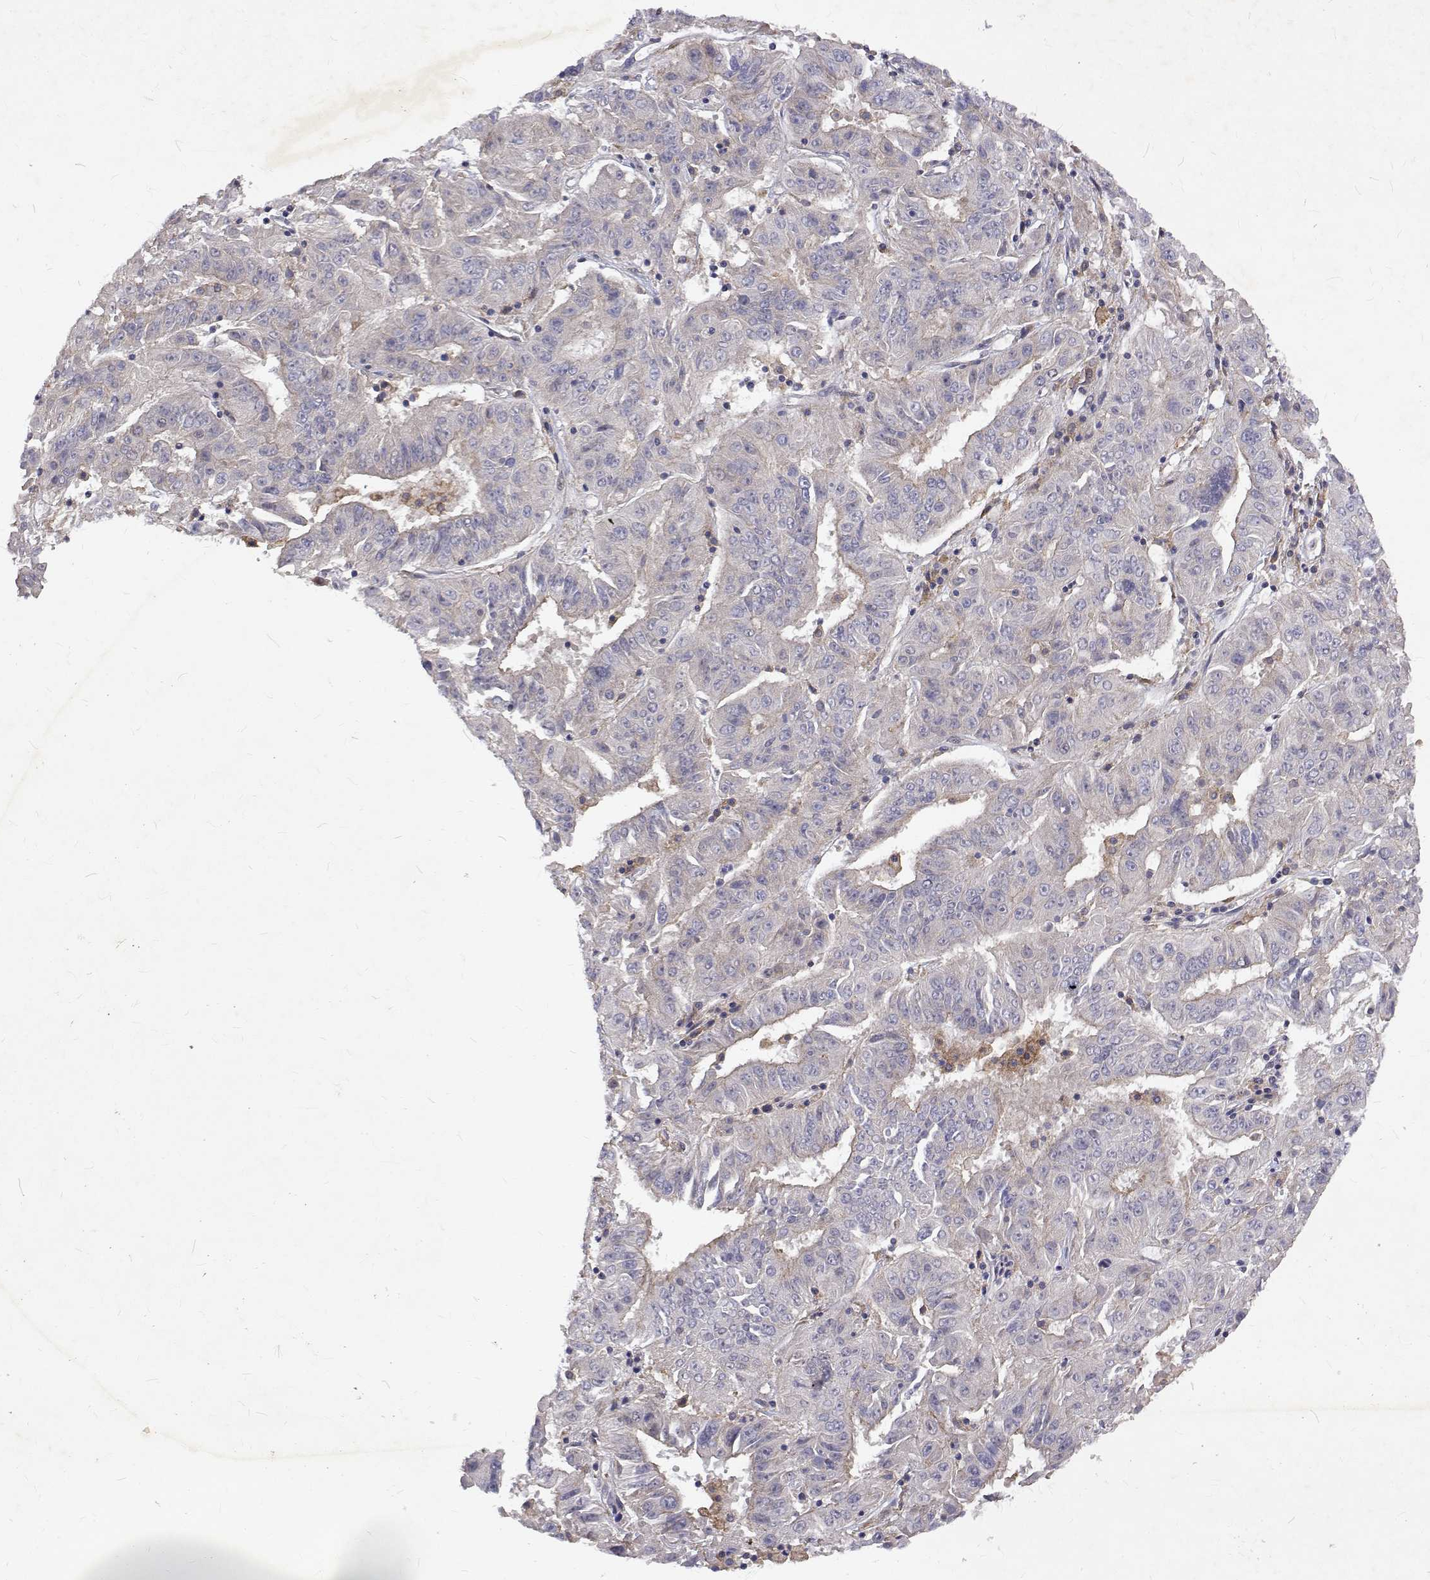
{"staining": {"intensity": "negative", "quantity": "none", "location": "none"}, "tissue": "pancreatic cancer", "cell_type": "Tumor cells", "image_type": "cancer", "snomed": [{"axis": "morphology", "description": "Adenocarcinoma, NOS"}, {"axis": "topography", "description": "Pancreas"}], "caption": "There is no significant expression in tumor cells of adenocarcinoma (pancreatic).", "gene": "ALKBH8", "patient": {"sex": "male", "age": 63}}